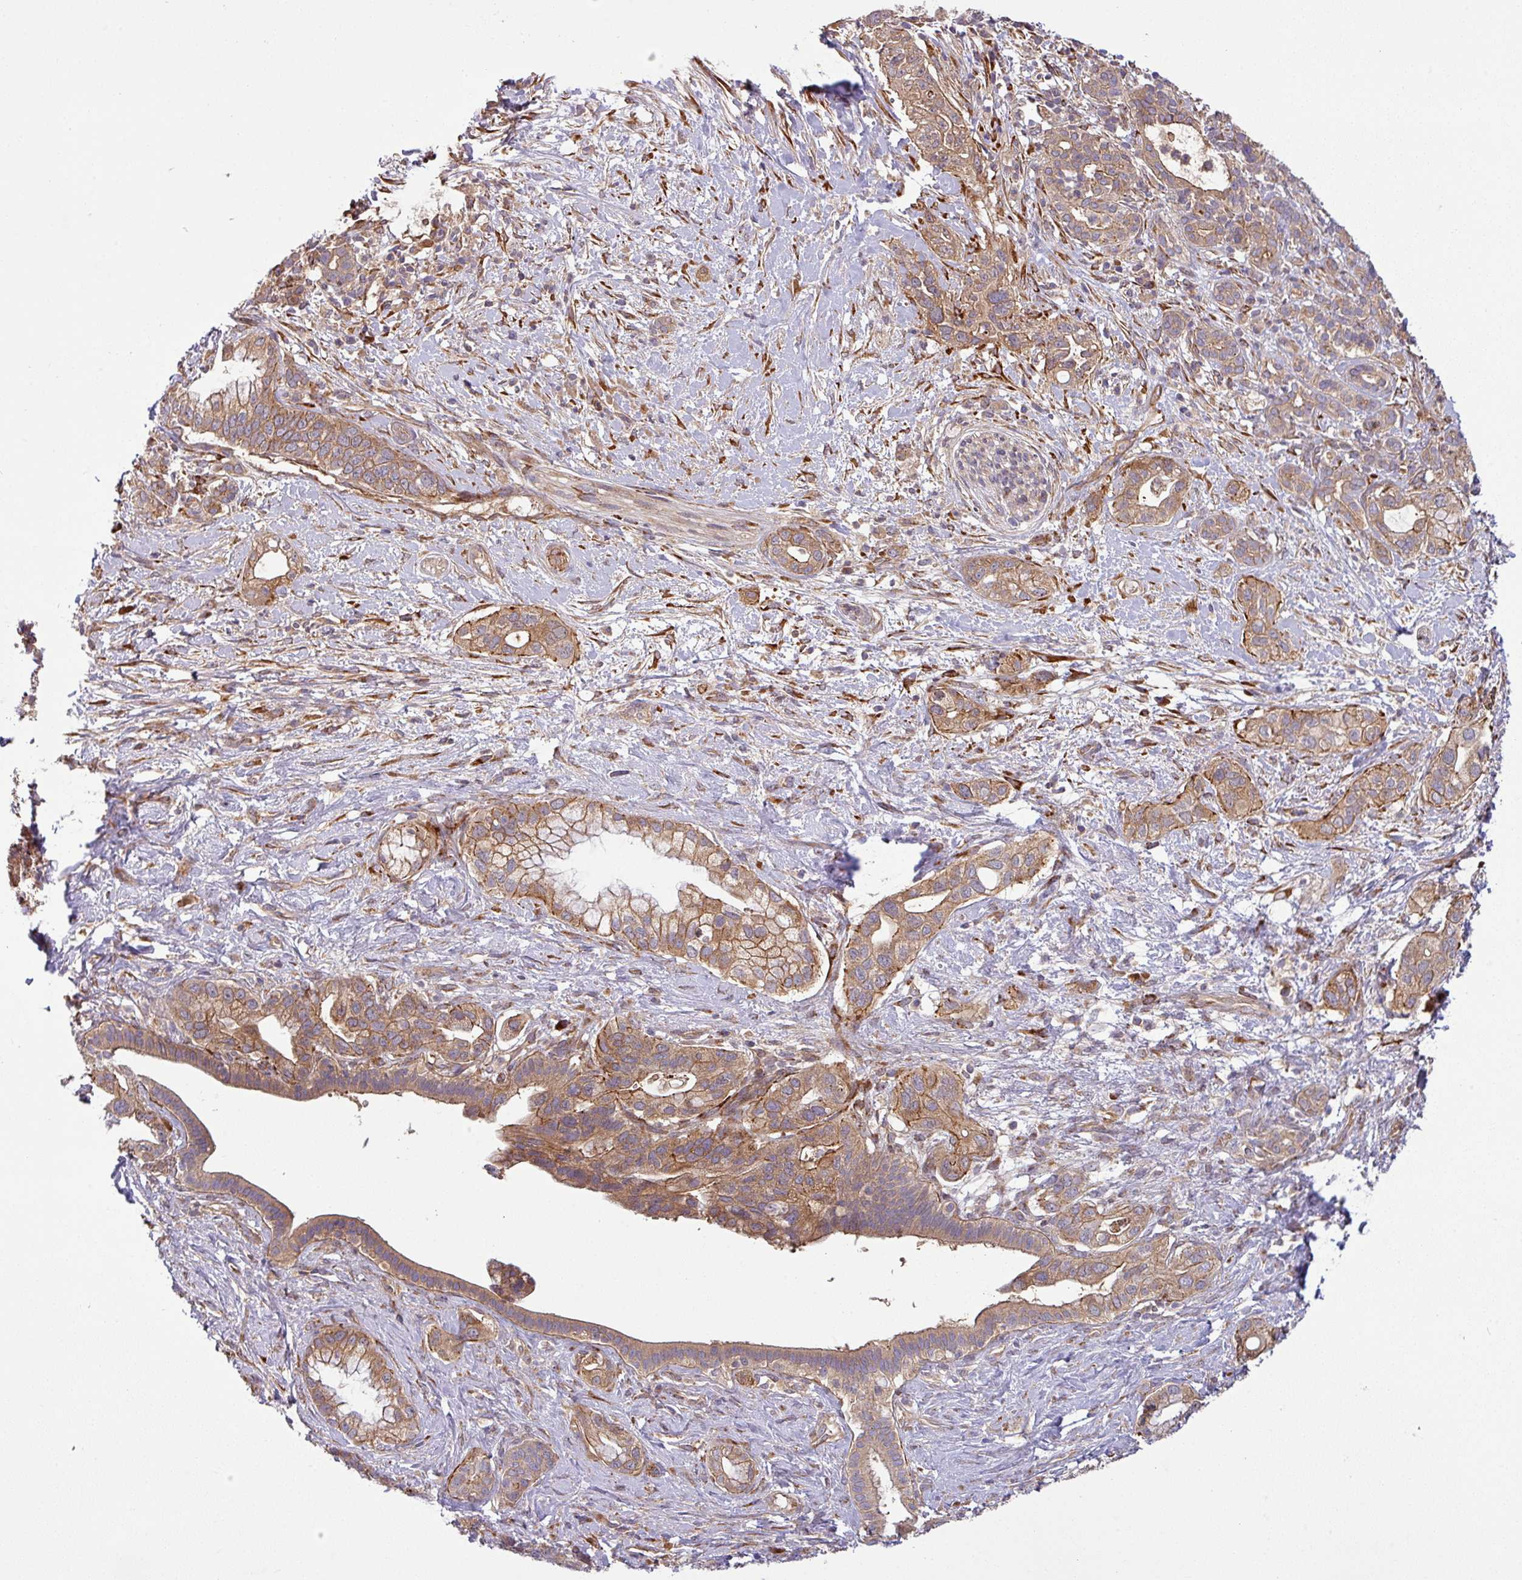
{"staining": {"intensity": "moderate", "quantity": ">75%", "location": "cytoplasmic/membranous"}, "tissue": "pancreatic cancer", "cell_type": "Tumor cells", "image_type": "cancer", "snomed": [{"axis": "morphology", "description": "Adenocarcinoma, NOS"}, {"axis": "topography", "description": "Pancreas"}], "caption": "Protein staining of pancreatic cancer tissue demonstrates moderate cytoplasmic/membranous expression in about >75% of tumor cells. (IHC, brightfield microscopy, high magnification).", "gene": "ART1", "patient": {"sex": "male", "age": 44}}